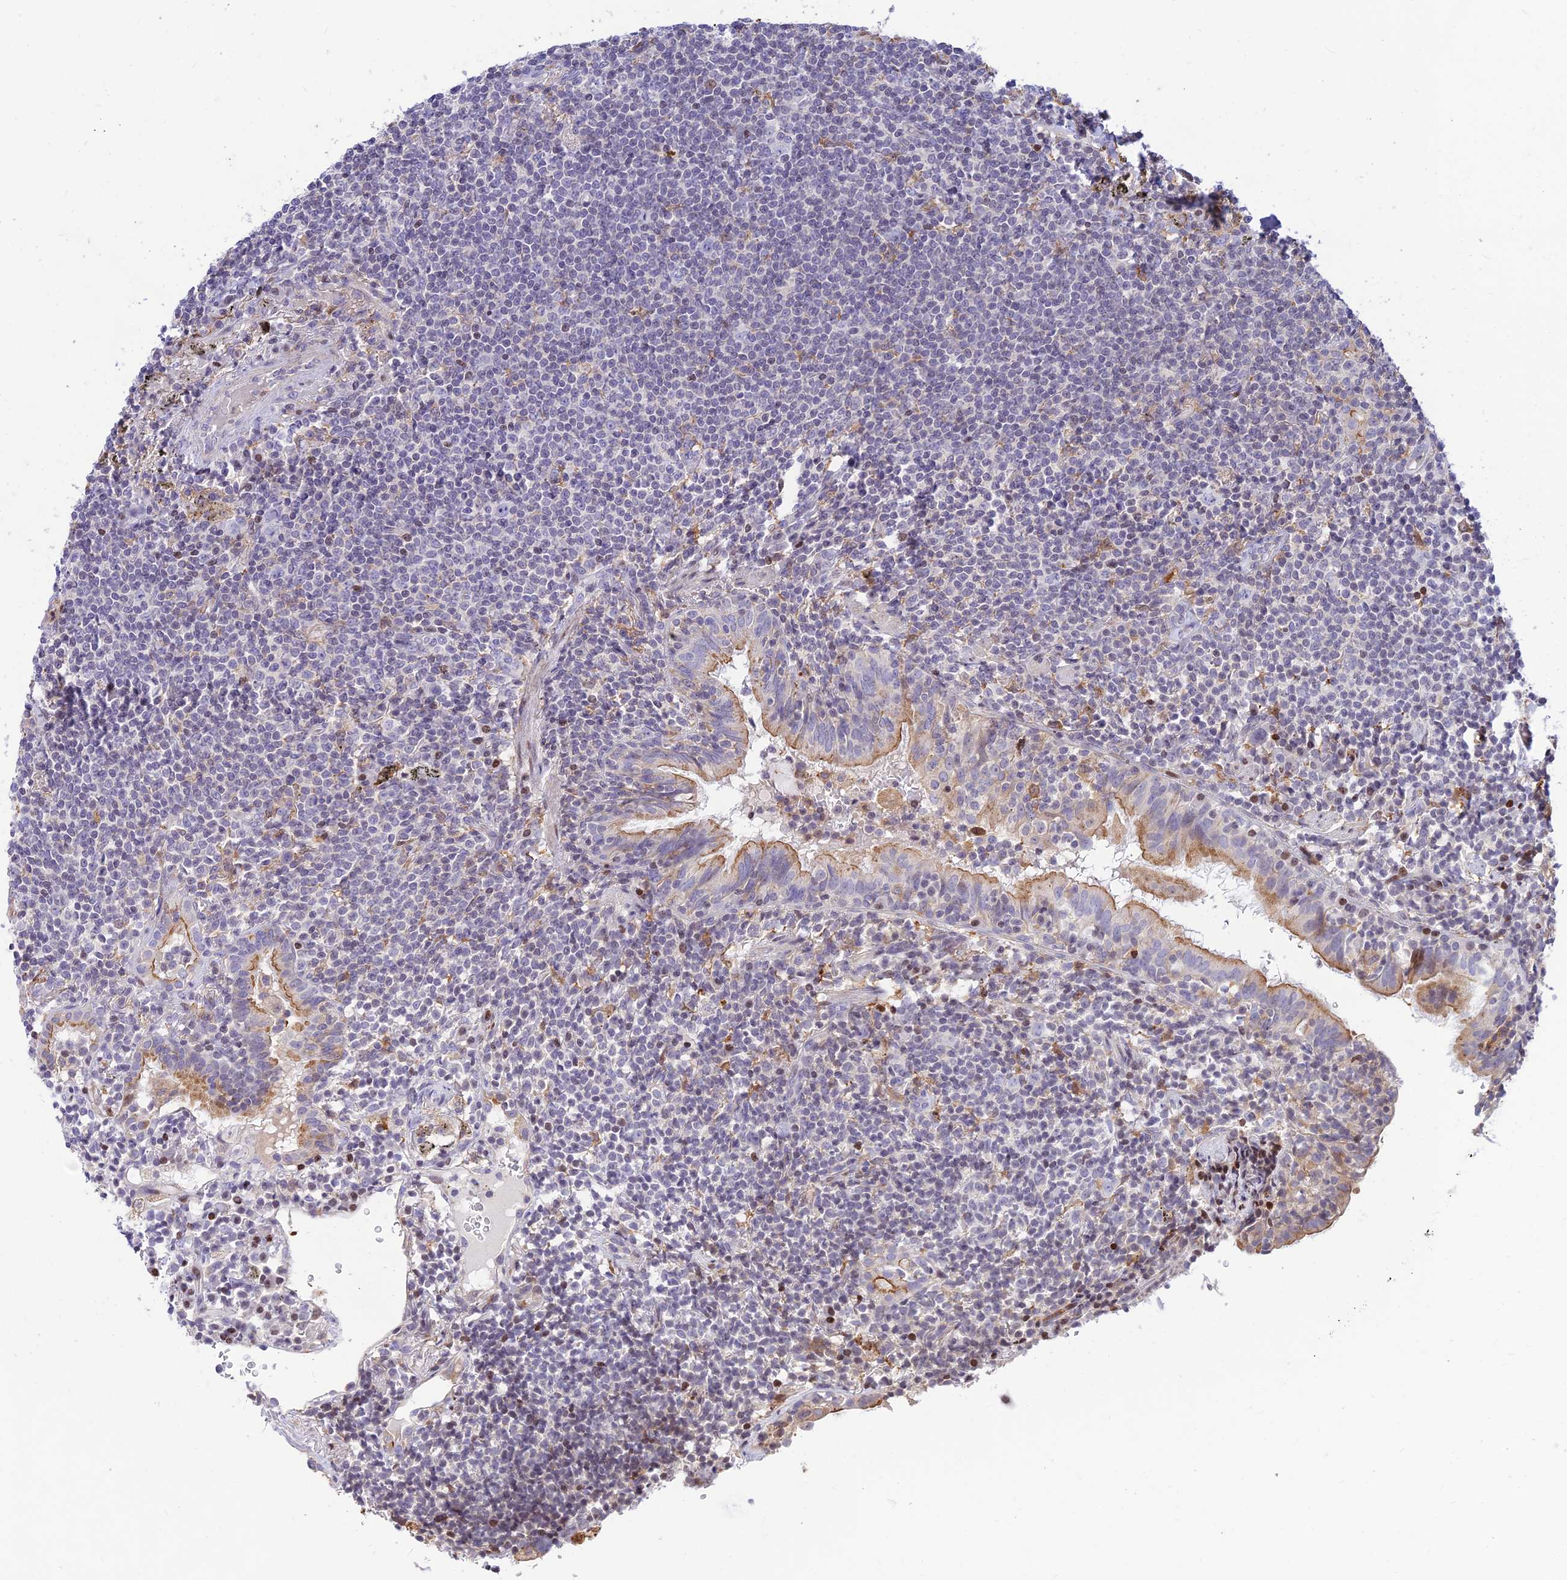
{"staining": {"intensity": "negative", "quantity": "none", "location": "none"}, "tissue": "lymphoma", "cell_type": "Tumor cells", "image_type": "cancer", "snomed": [{"axis": "morphology", "description": "Malignant lymphoma, non-Hodgkin's type, Low grade"}, {"axis": "topography", "description": "Lung"}], "caption": "A micrograph of human low-grade malignant lymphoma, non-Hodgkin's type is negative for staining in tumor cells.", "gene": "FAM186B", "patient": {"sex": "female", "age": 71}}